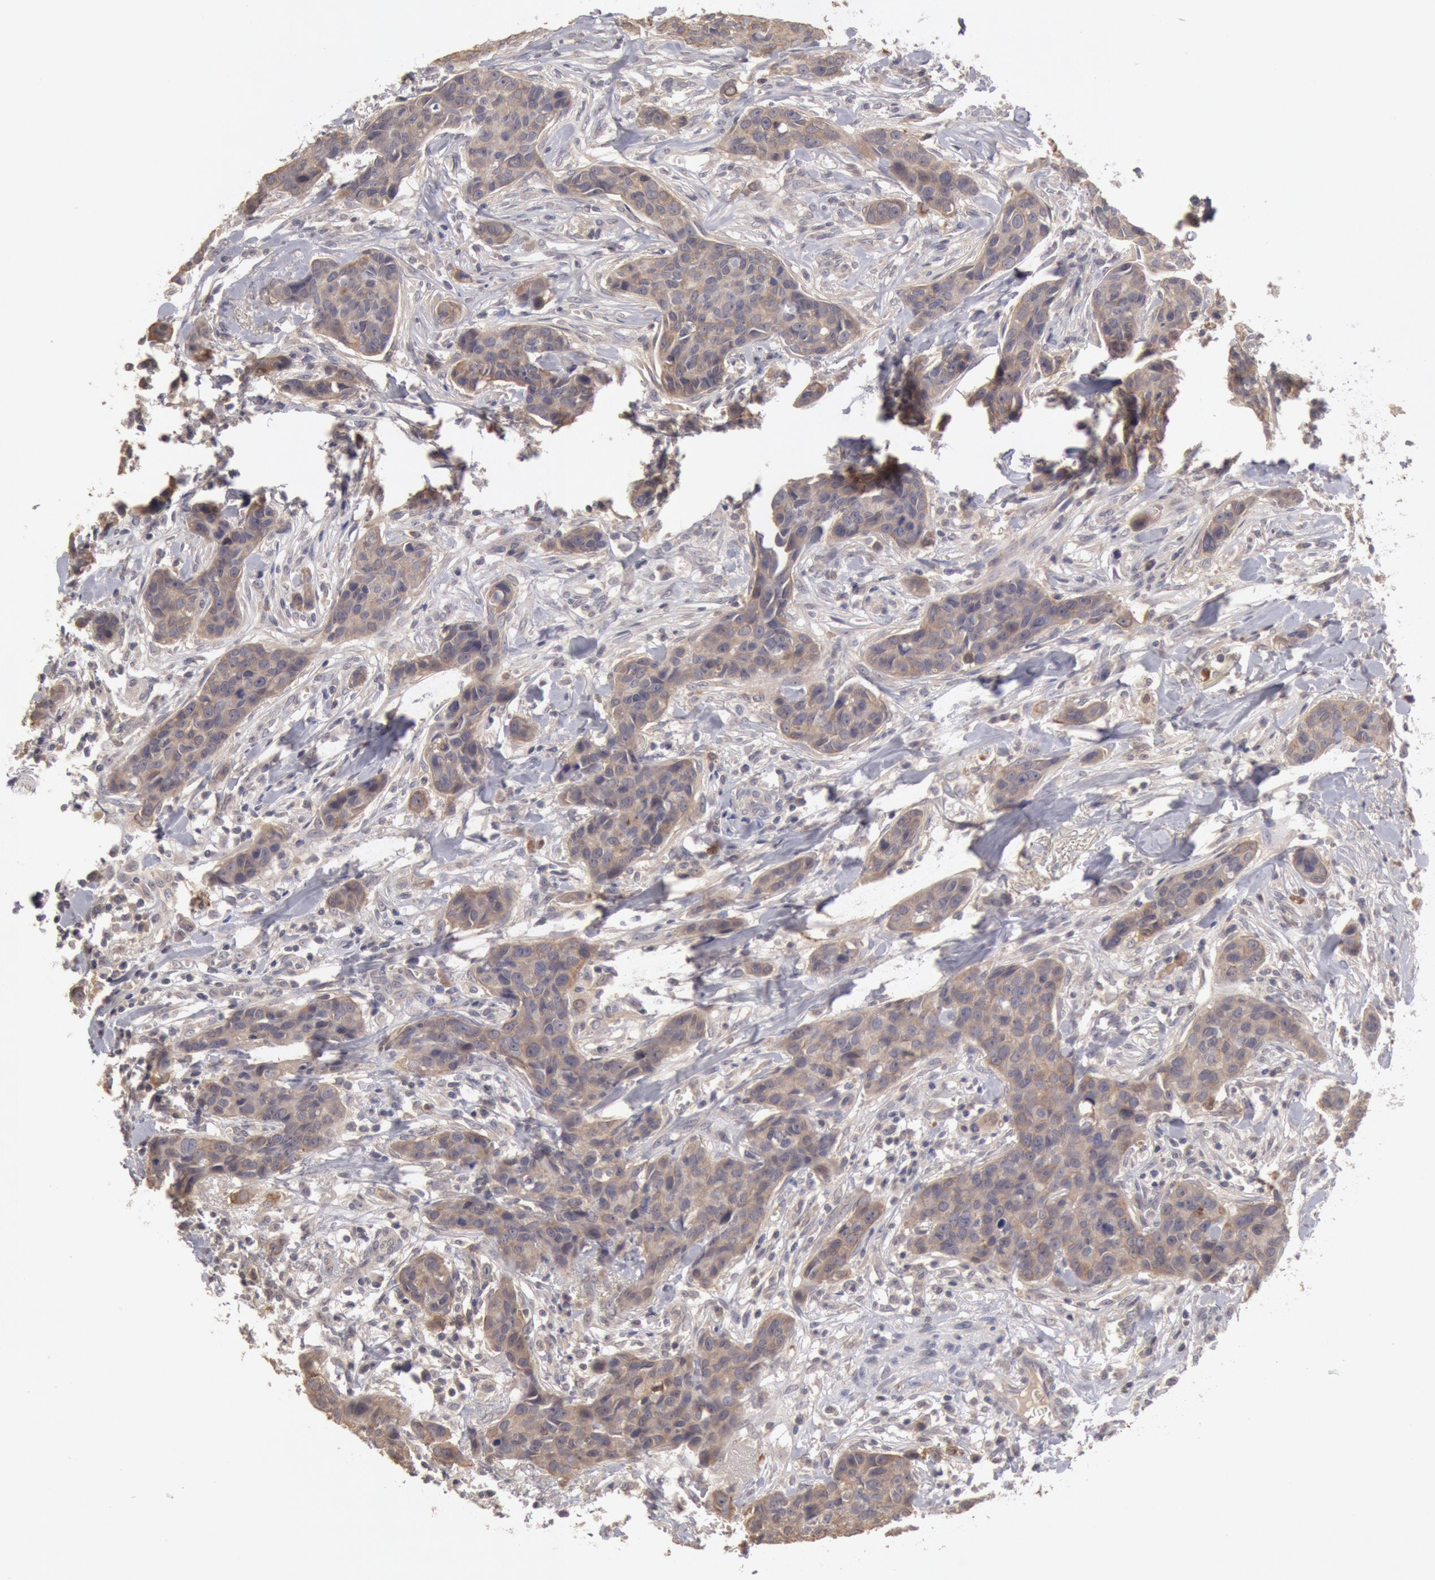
{"staining": {"intensity": "weak", "quantity": ">75%", "location": "cytoplasmic/membranous"}, "tissue": "breast cancer", "cell_type": "Tumor cells", "image_type": "cancer", "snomed": [{"axis": "morphology", "description": "Duct carcinoma"}, {"axis": "topography", "description": "Breast"}], "caption": "A photomicrograph showing weak cytoplasmic/membranous staining in about >75% of tumor cells in invasive ductal carcinoma (breast), as visualized by brown immunohistochemical staining.", "gene": "ZFP36L1", "patient": {"sex": "female", "age": 91}}